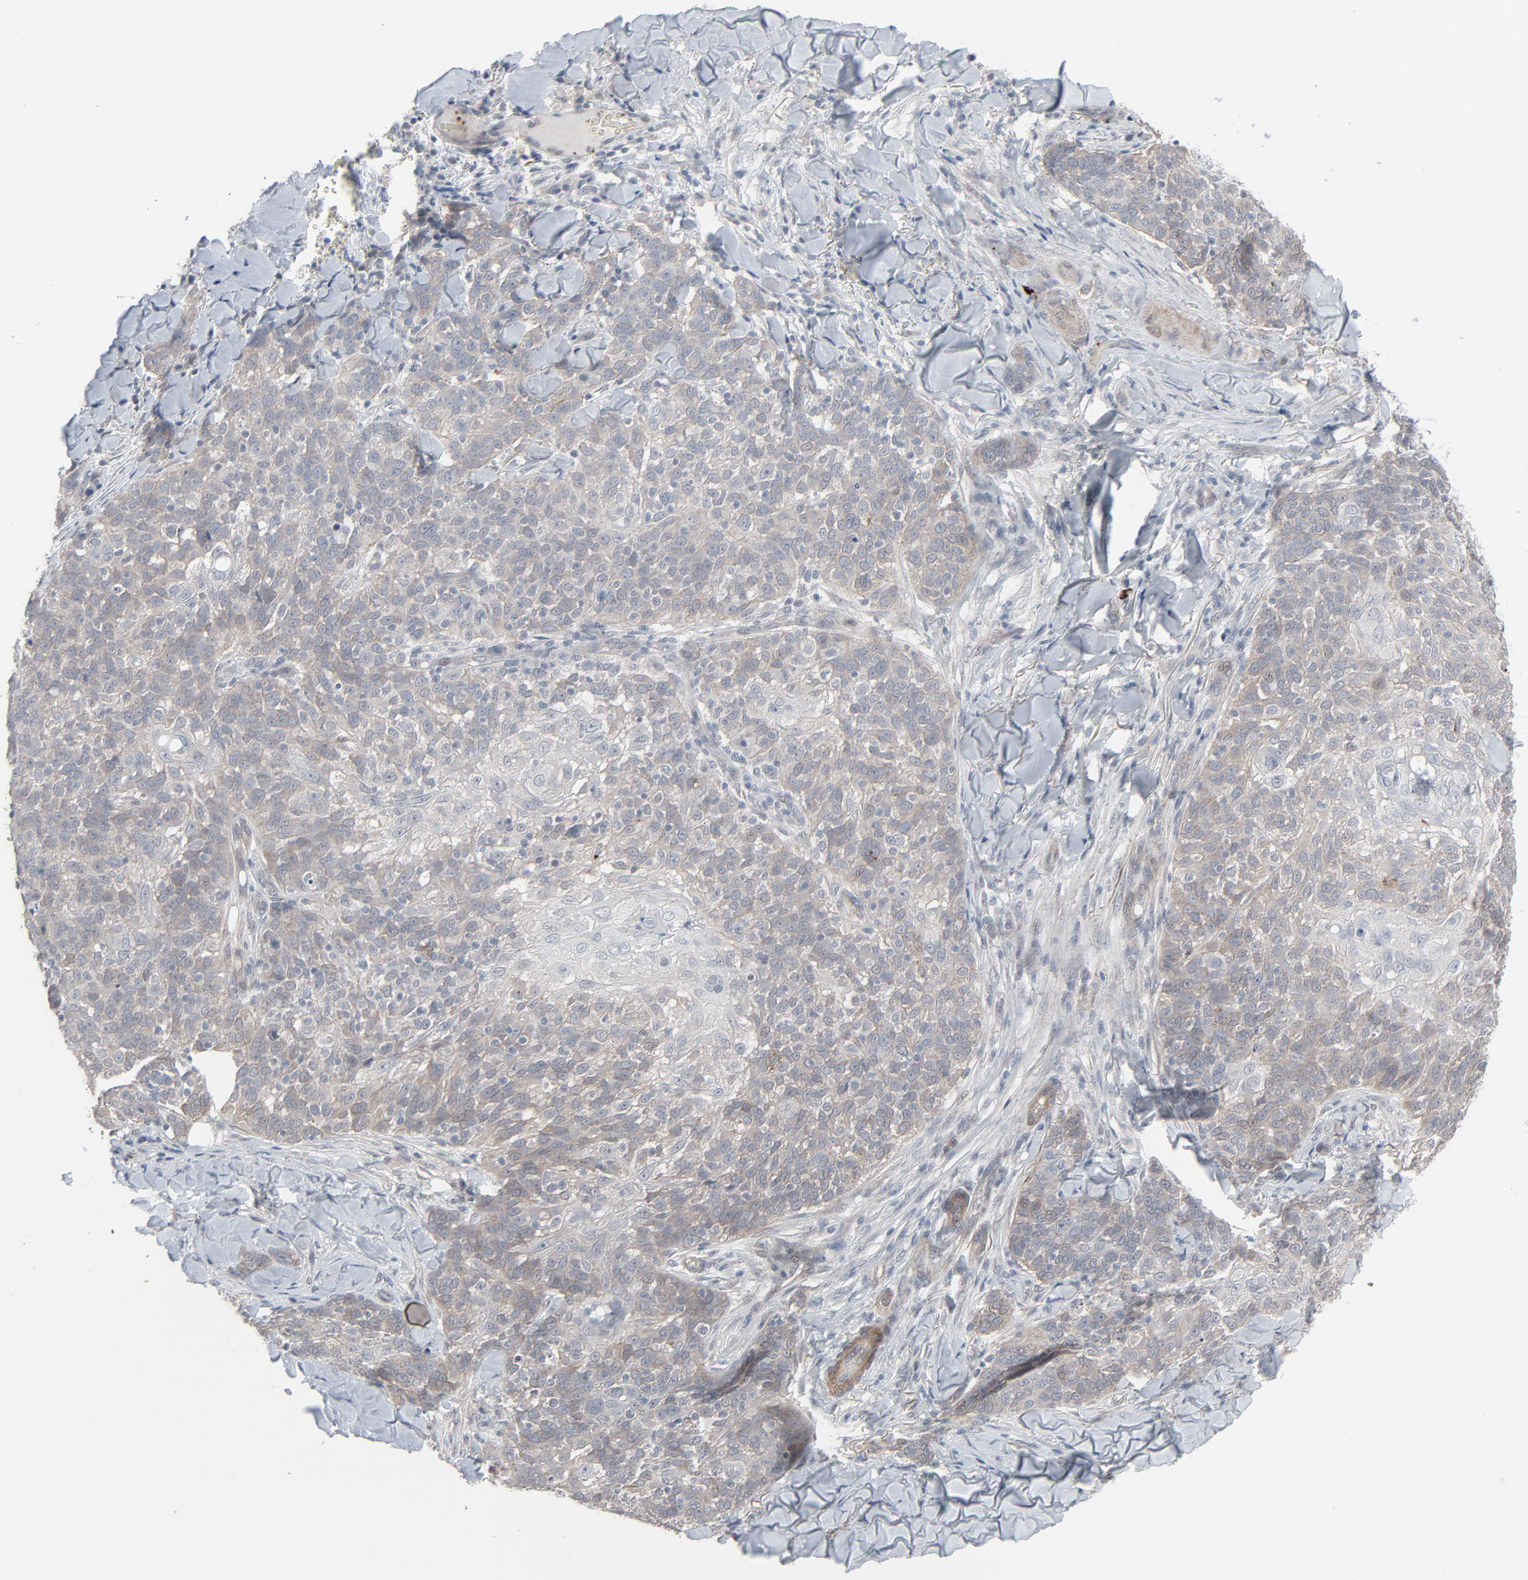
{"staining": {"intensity": "negative", "quantity": "none", "location": "none"}, "tissue": "skin cancer", "cell_type": "Tumor cells", "image_type": "cancer", "snomed": [{"axis": "morphology", "description": "Normal tissue, NOS"}, {"axis": "morphology", "description": "Squamous cell carcinoma, NOS"}, {"axis": "topography", "description": "Skin"}], "caption": "This photomicrograph is of skin cancer stained with IHC to label a protein in brown with the nuclei are counter-stained blue. There is no staining in tumor cells. Brightfield microscopy of IHC stained with DAB (3,3'-diaminobenzidine) (brown) and hematoxylin (blue), captured at high magnification.", "gene": "NEUROD1", "patient": {"sex": "female", "age": 83}}